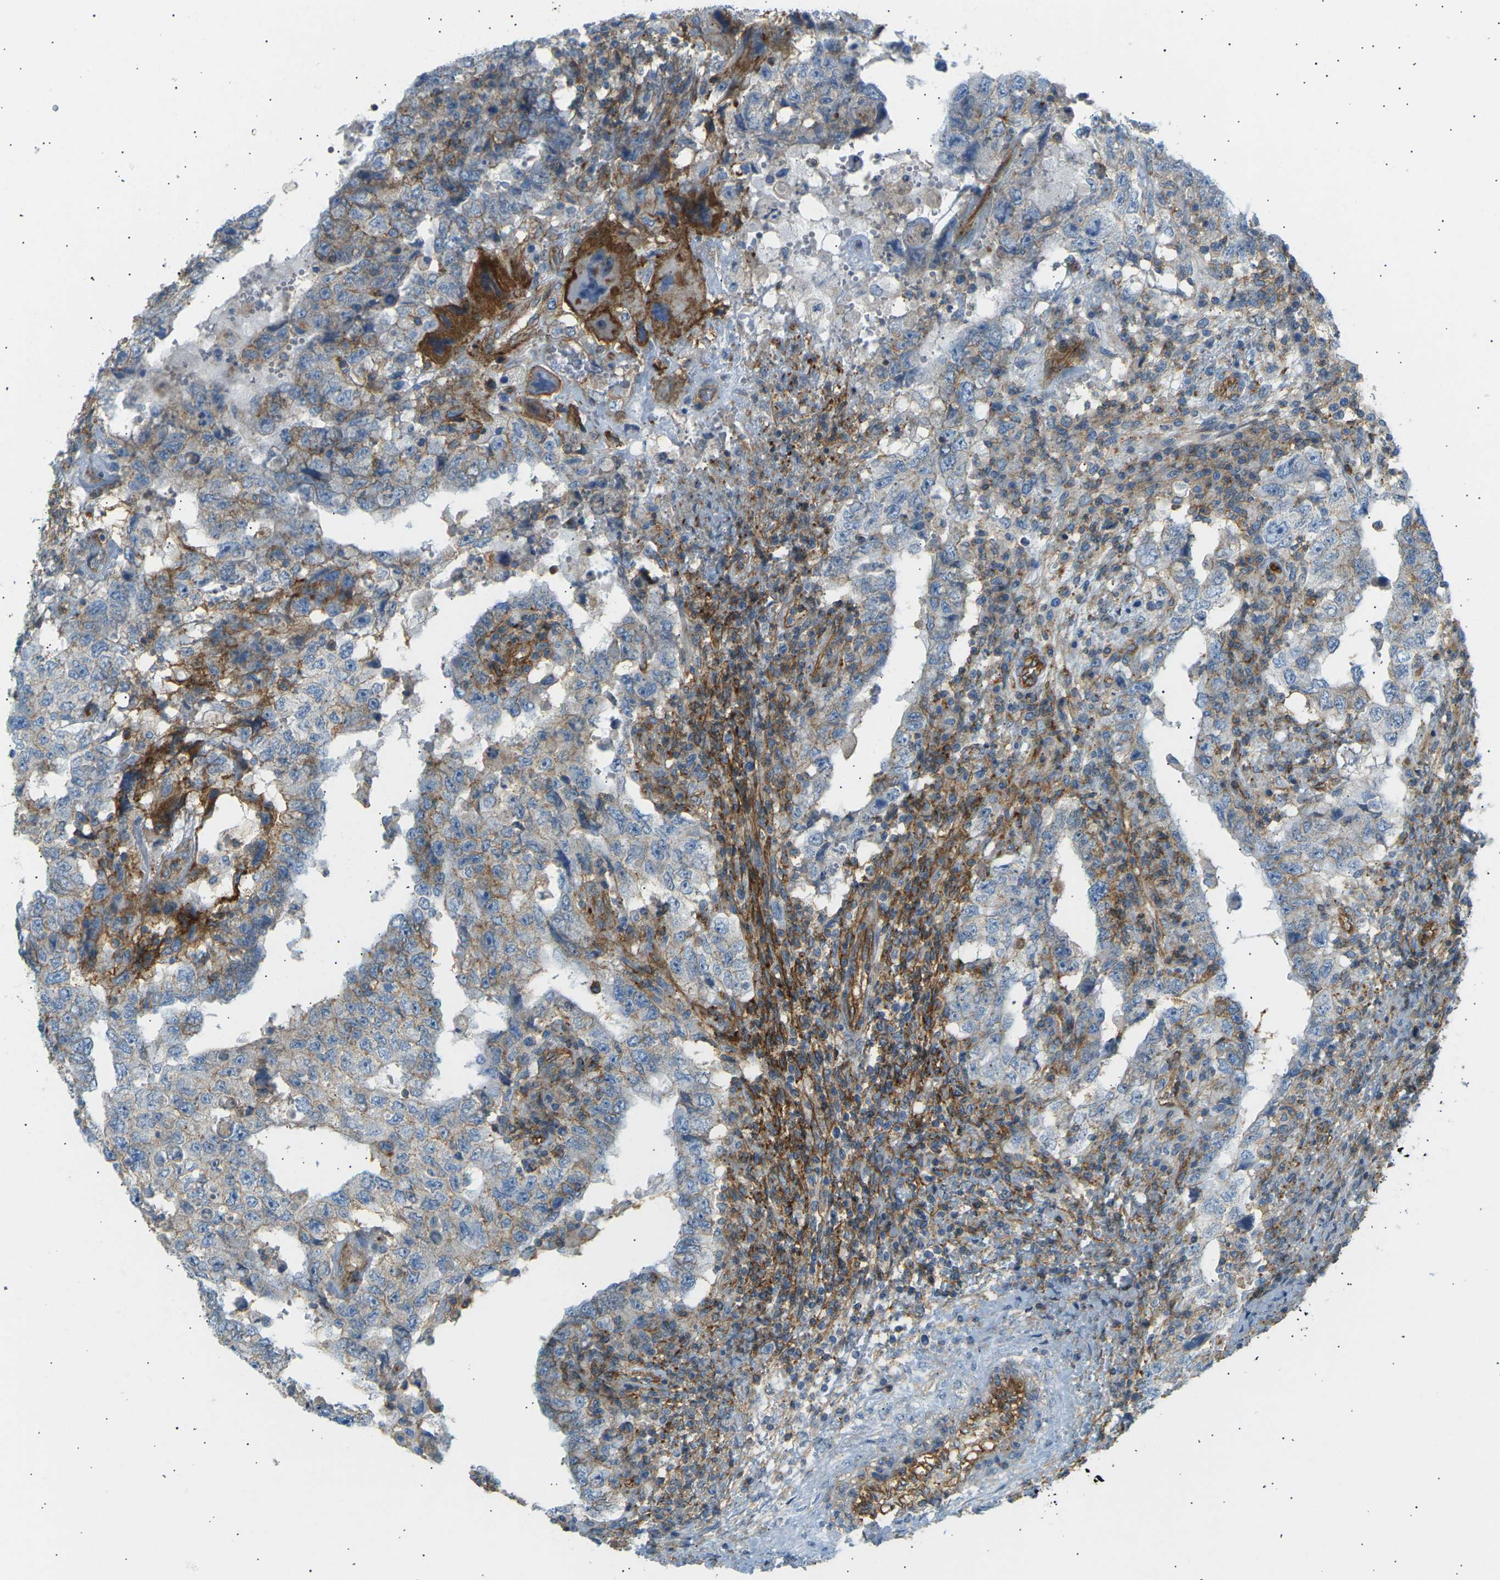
{"staining": {"intensity": "strong", "quantity": "<25%", "location": "cytoplasmic/membranous"}, "tissue": "testis cancer", "cell_type": "Tumor cells", "image_type": "cancer", "snomed": [{"axis": "morphology", "description": "Carcinoma, Embryonal, NOS"}, {"axis": "topography", "description": "Testis"}], "caption": "IHC (DAB (3,3'-diaminobenzidine)) staining of human testis embryonal carcinoma demonstrates strong cytoplasmic/membranous protein staining in about <25% of tumor cells.", "gene": "ATP2B4", "patient": {"sex": "male", "age": 26}}